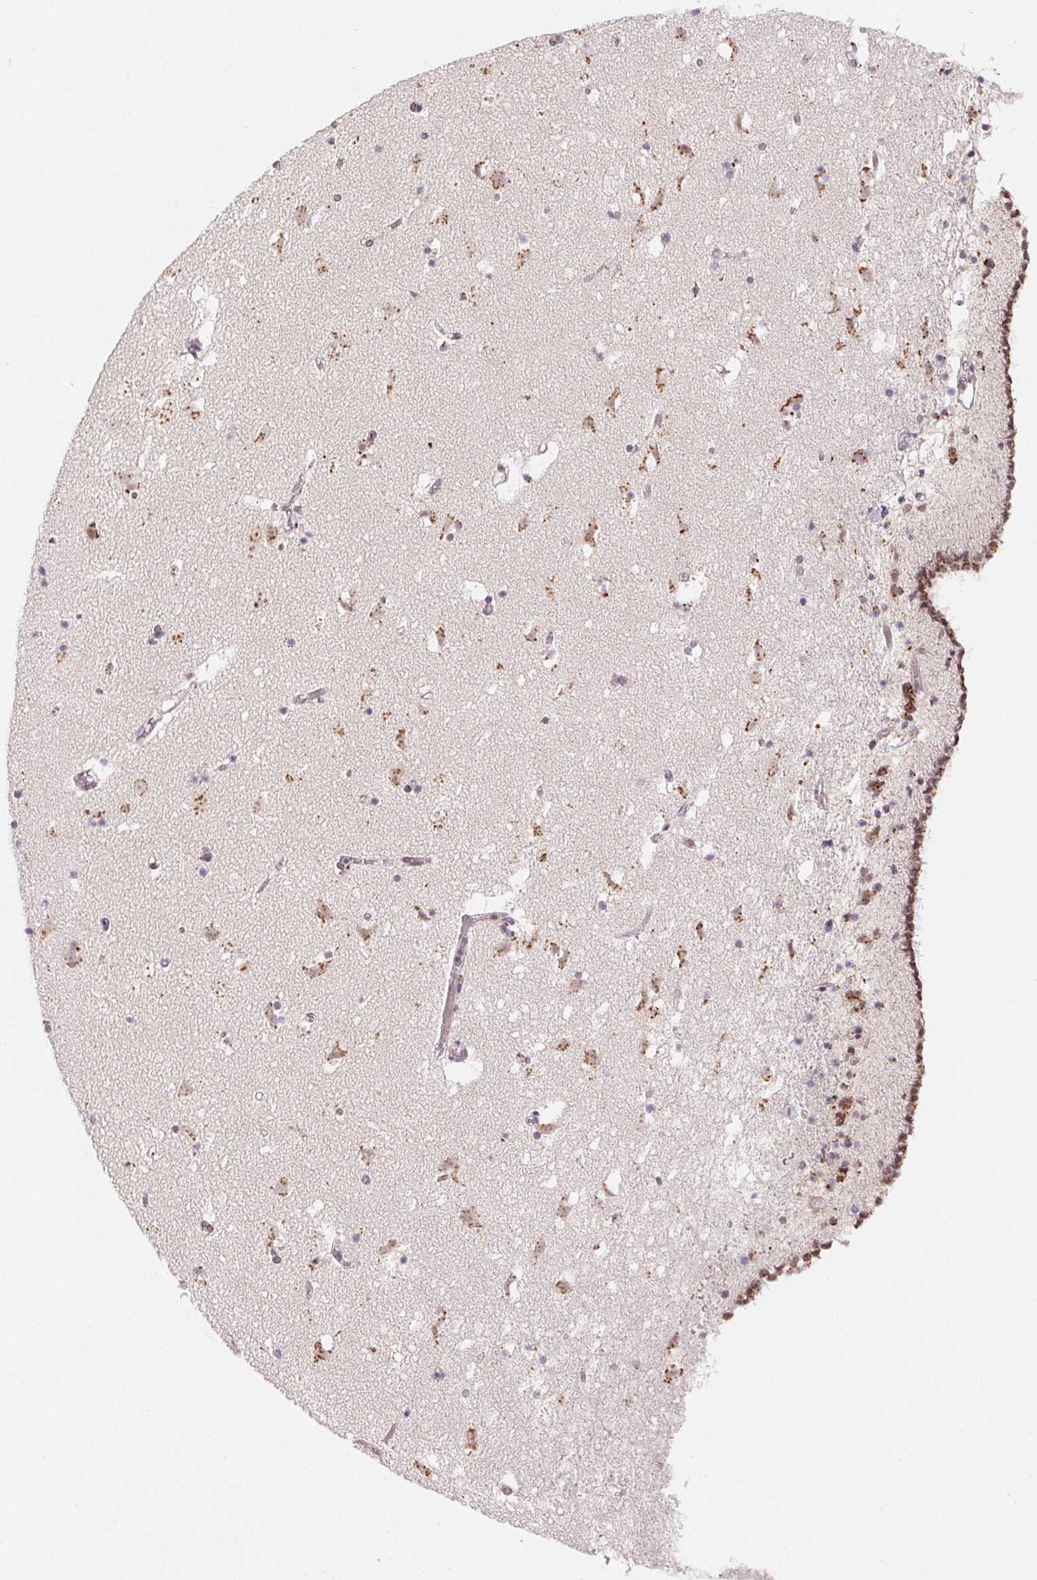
{"staining": {"intensity": "moderate", "quantity": "25%-75%", "location": "cytoplasmic/membranous"}, "tissue": "caudate", "cell_type": "Glial cells", "image_type": "normal", "snomed": [{"axis": "morphology", "description": "Normal tissue, NOS"}, {"axis": "topography", "description": "Lateral ventricle wall"}], "caption": "Caudate stained with immunohistochemistry displays moderate cytoplasmic/membranous expression in approximately 25%-75% of glial cells. (DAB (3,3'-diaminobenzidine) IHC with brightfield microscopy, high magnification).", "gene": "RAB22A", "patient": {"sex": "female", "age": 42}}